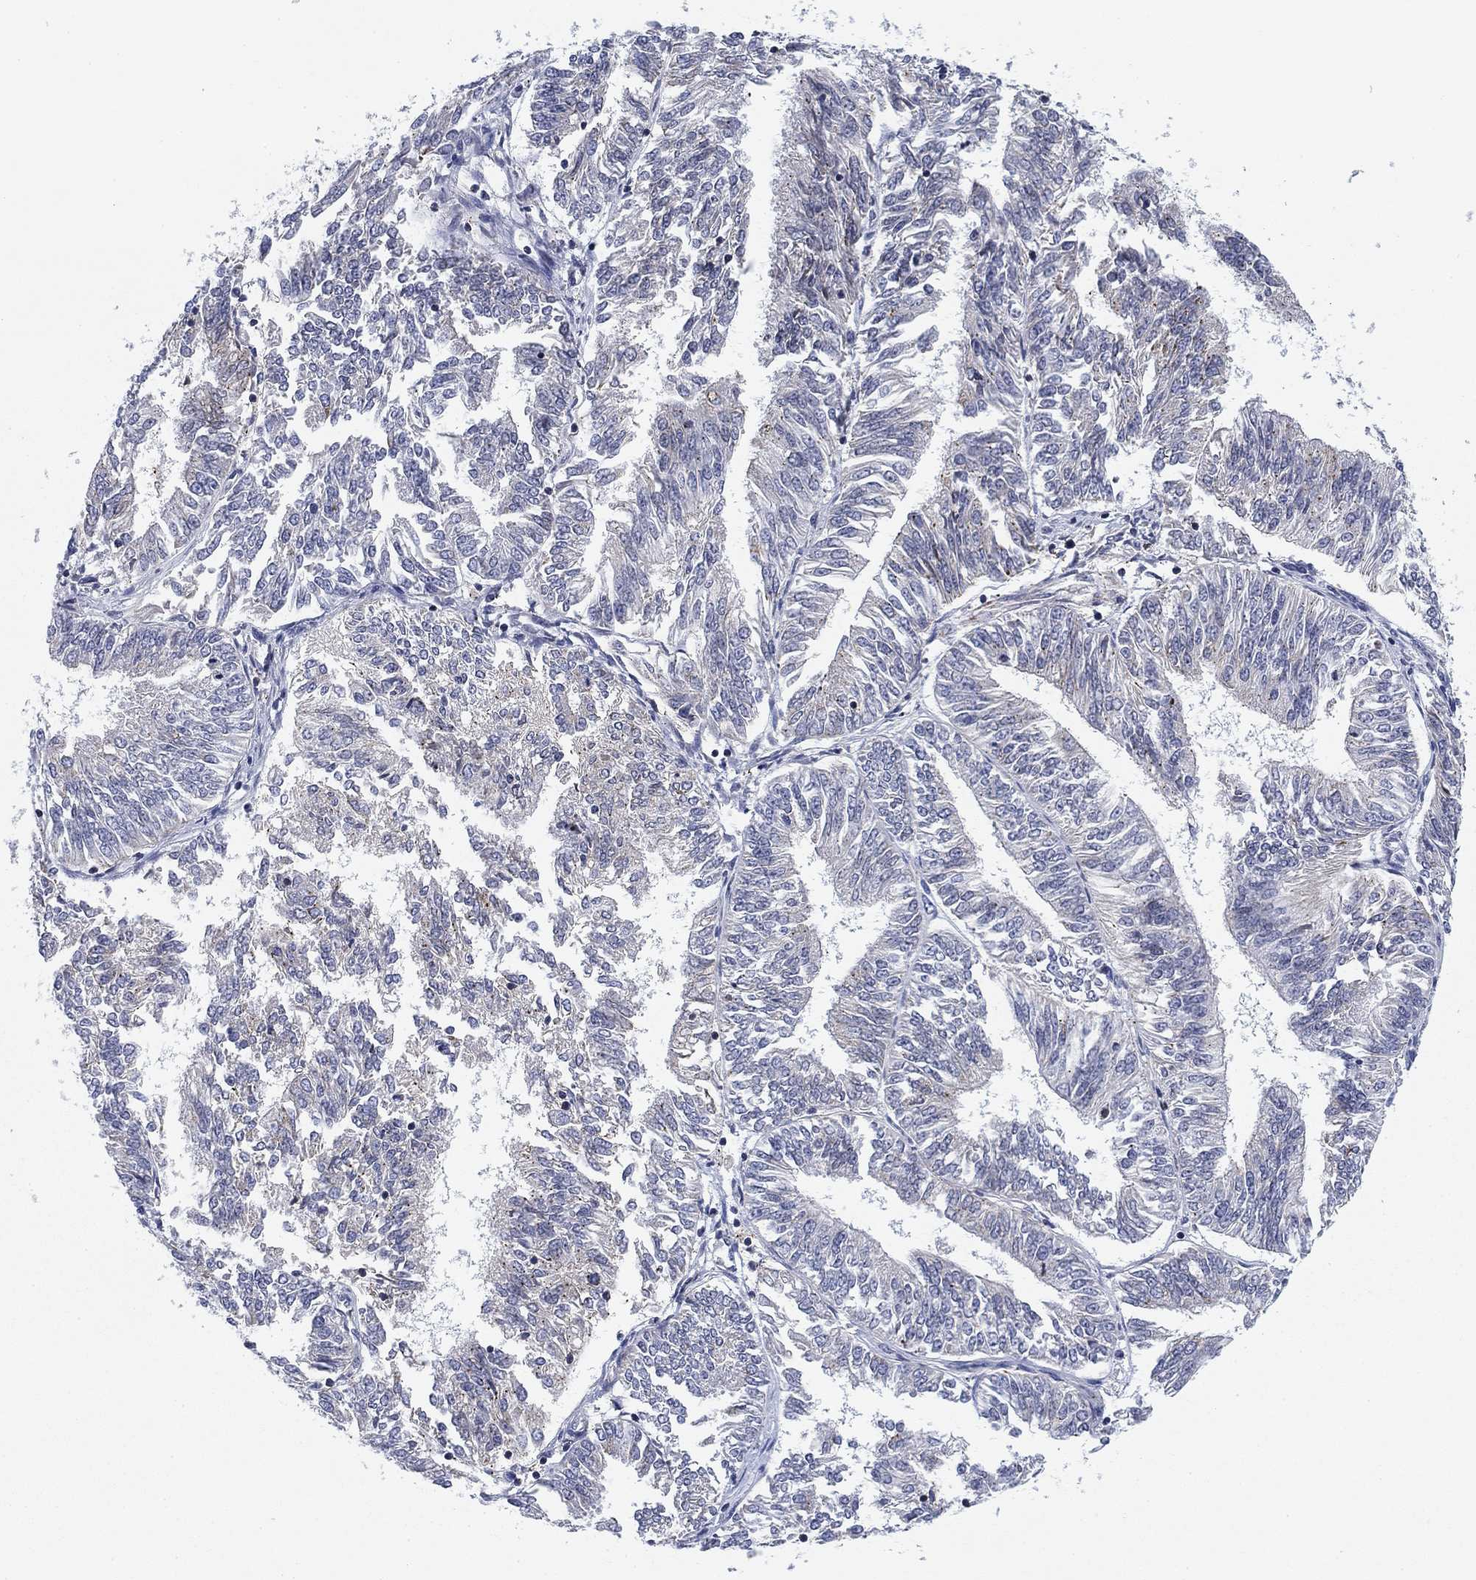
{"staining": {"intensity": "negative", "quantity": "none", "location": "none"}, "tissue": "endometrial cancer", "cell_type": "Tumor cells", "image_type": "cancer", "snomed": [{"axis": "morphology", "description": "Adenocarcinoma, NOS"}, {"axis": "topography", "description": "Endometrium"}], "caption": "A photomicrograph of human endometrial cancer (adenocarcinoma) is negative for staining in tumor cells.", "gene": "NACAD", "patient": {"sex": "female", "age": 58}}